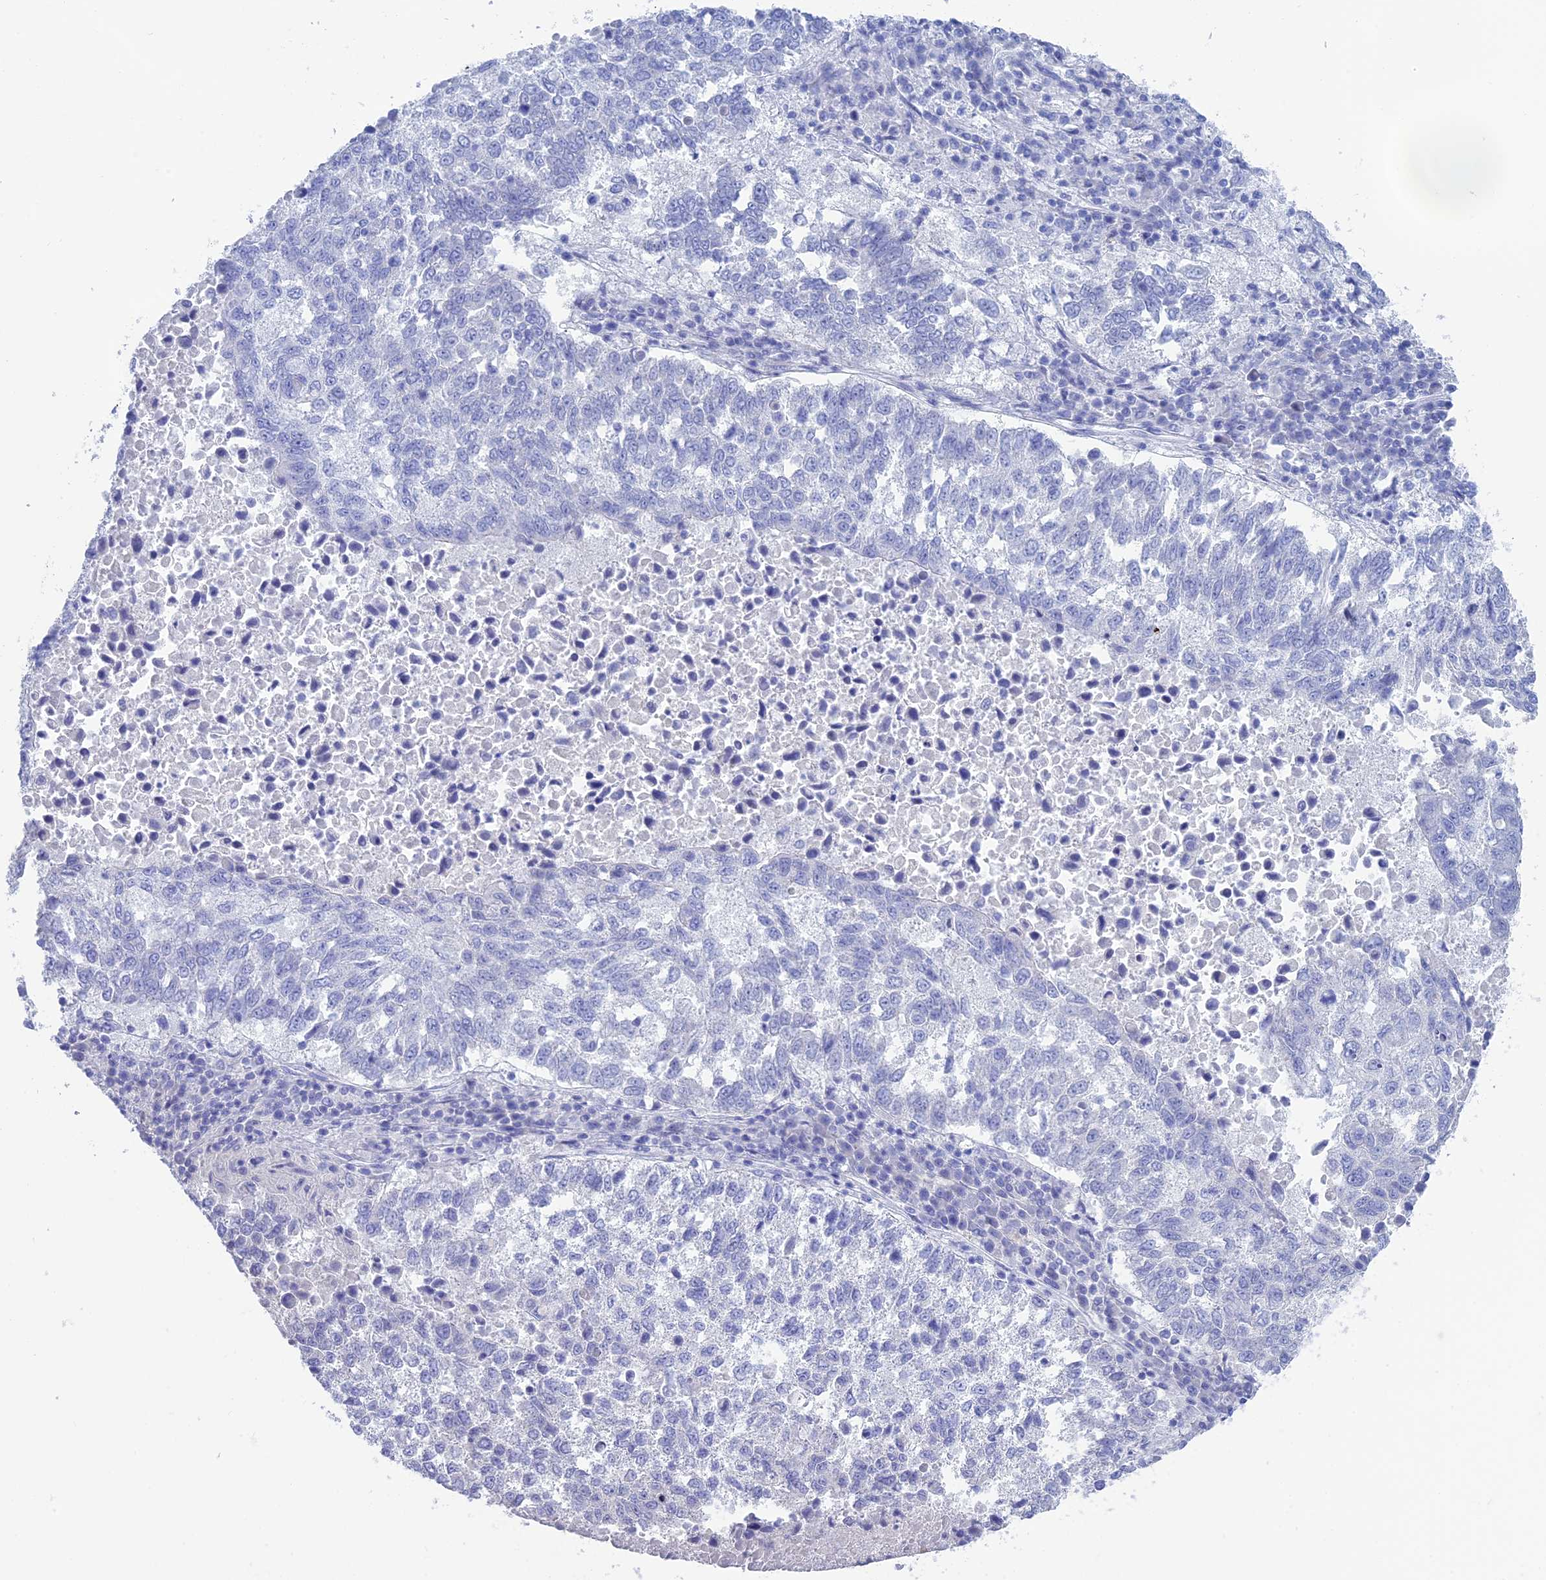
{"staining": {"intensity": "negative", "quantity": "none", "location": "none"}, "tissue": "lung cancer", "cell_type": "Tumor cells", "image_type": "cancer", "snomed": [{"axis": "morphology", "description": "Squamous cell carcinoma, NOS"}, {"axis": "topography", "description": "Lung"}], "caption": "Immunohistochemistry image of neoplastic tissue: human lung cancer (squamous cell carcinoma) stained with DAB reveals no significant protein staining in tumor cells.", "gene": "ERICH4", "patient": {"sex": "male", "age": 73}}